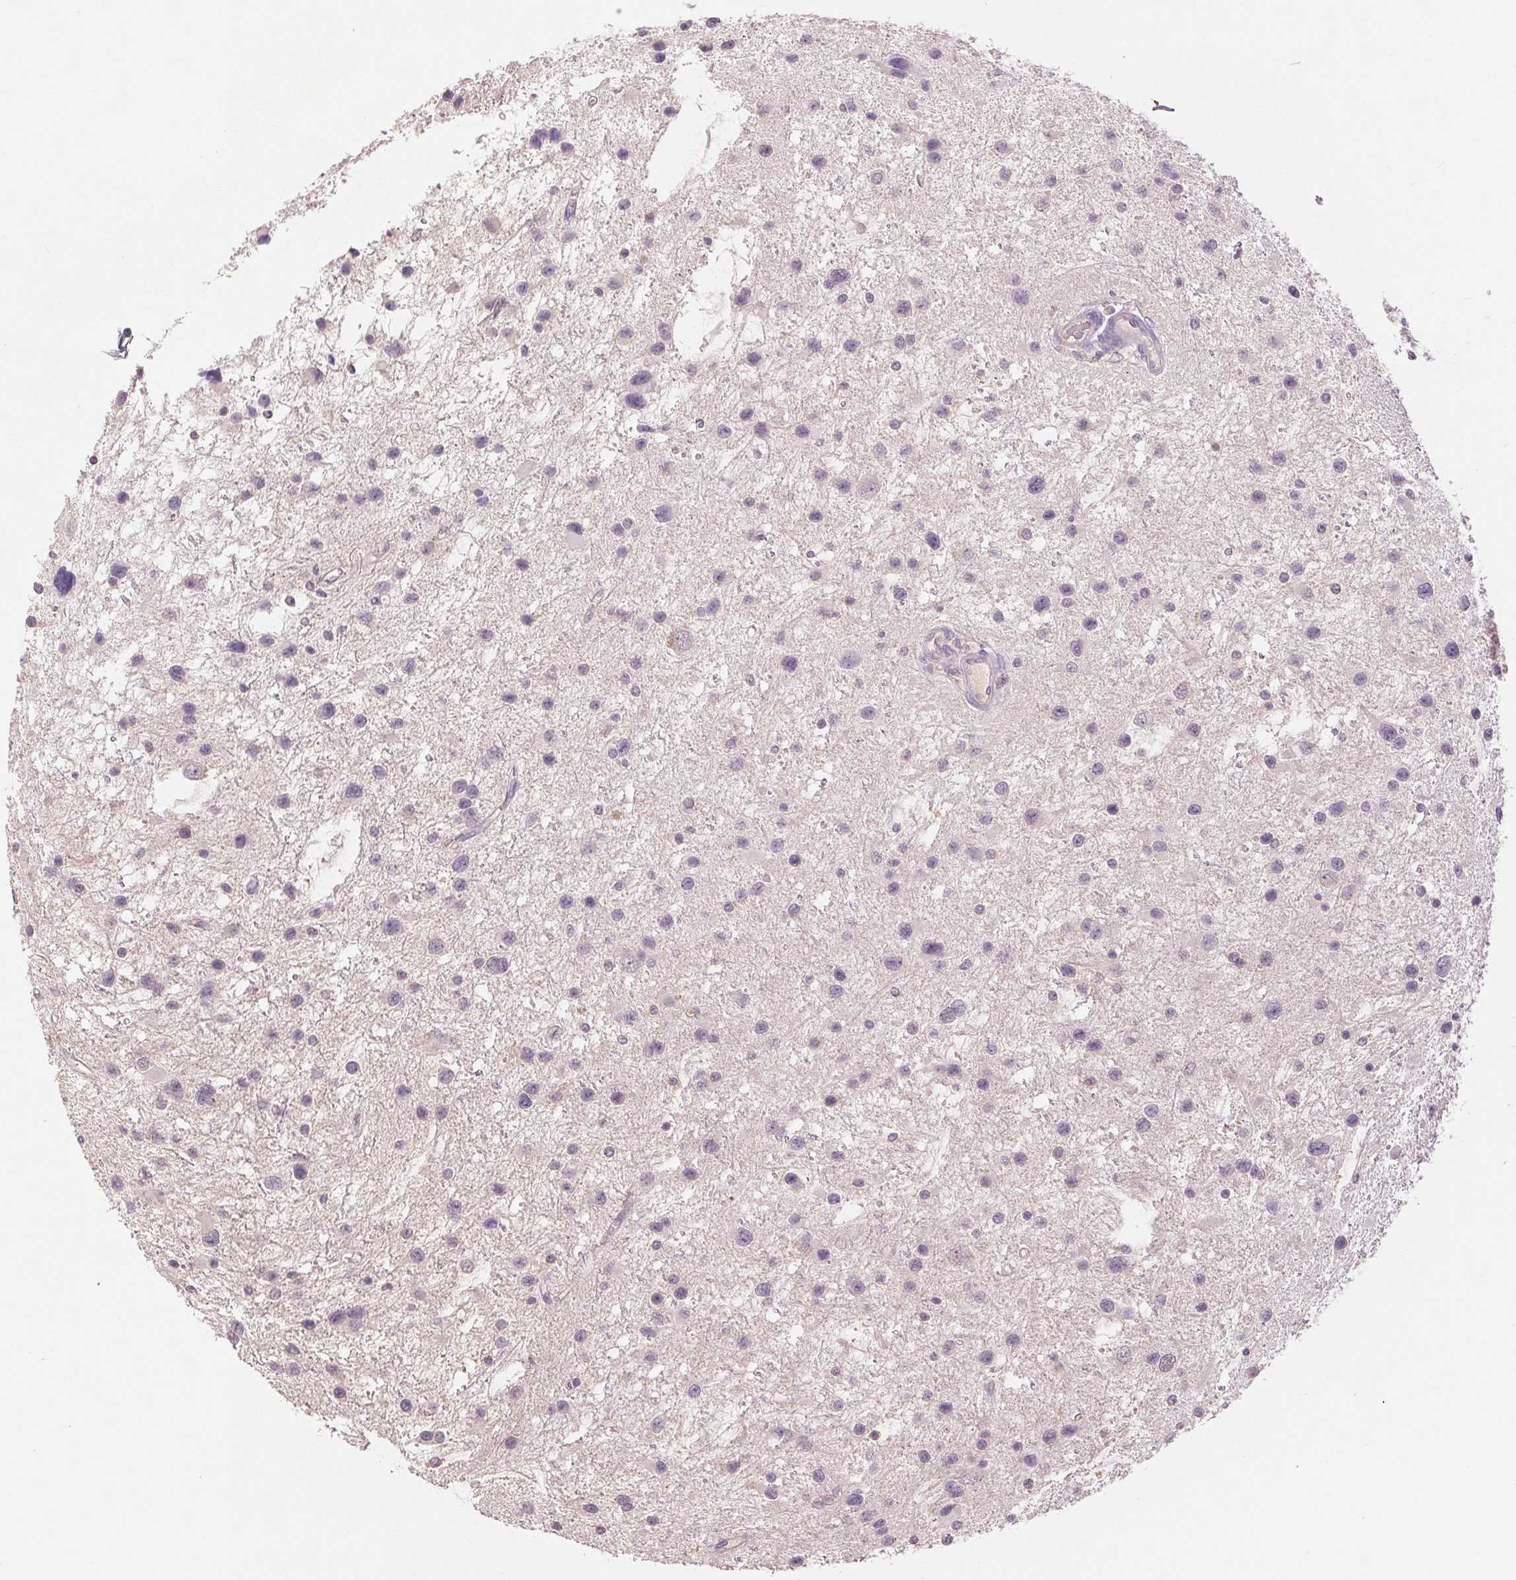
{"staining": {"intensity": "negative", "quantity": "none", "location": "none"}, "tissue": "glioma", "cell_type": "Tumor cells", "image_type": "cancer", "snomed": [{"axis": "morphology", "description": "Glioma, malignant, Low grade"}, {"axis": "topography", "description": "Brain"}], "caption": "Micrograph shows no significant protein staining in tumor cells of low-grade glioma (malignant).", "gene": "FXYD4", "patient": {"sex": "female", "age": 32}}